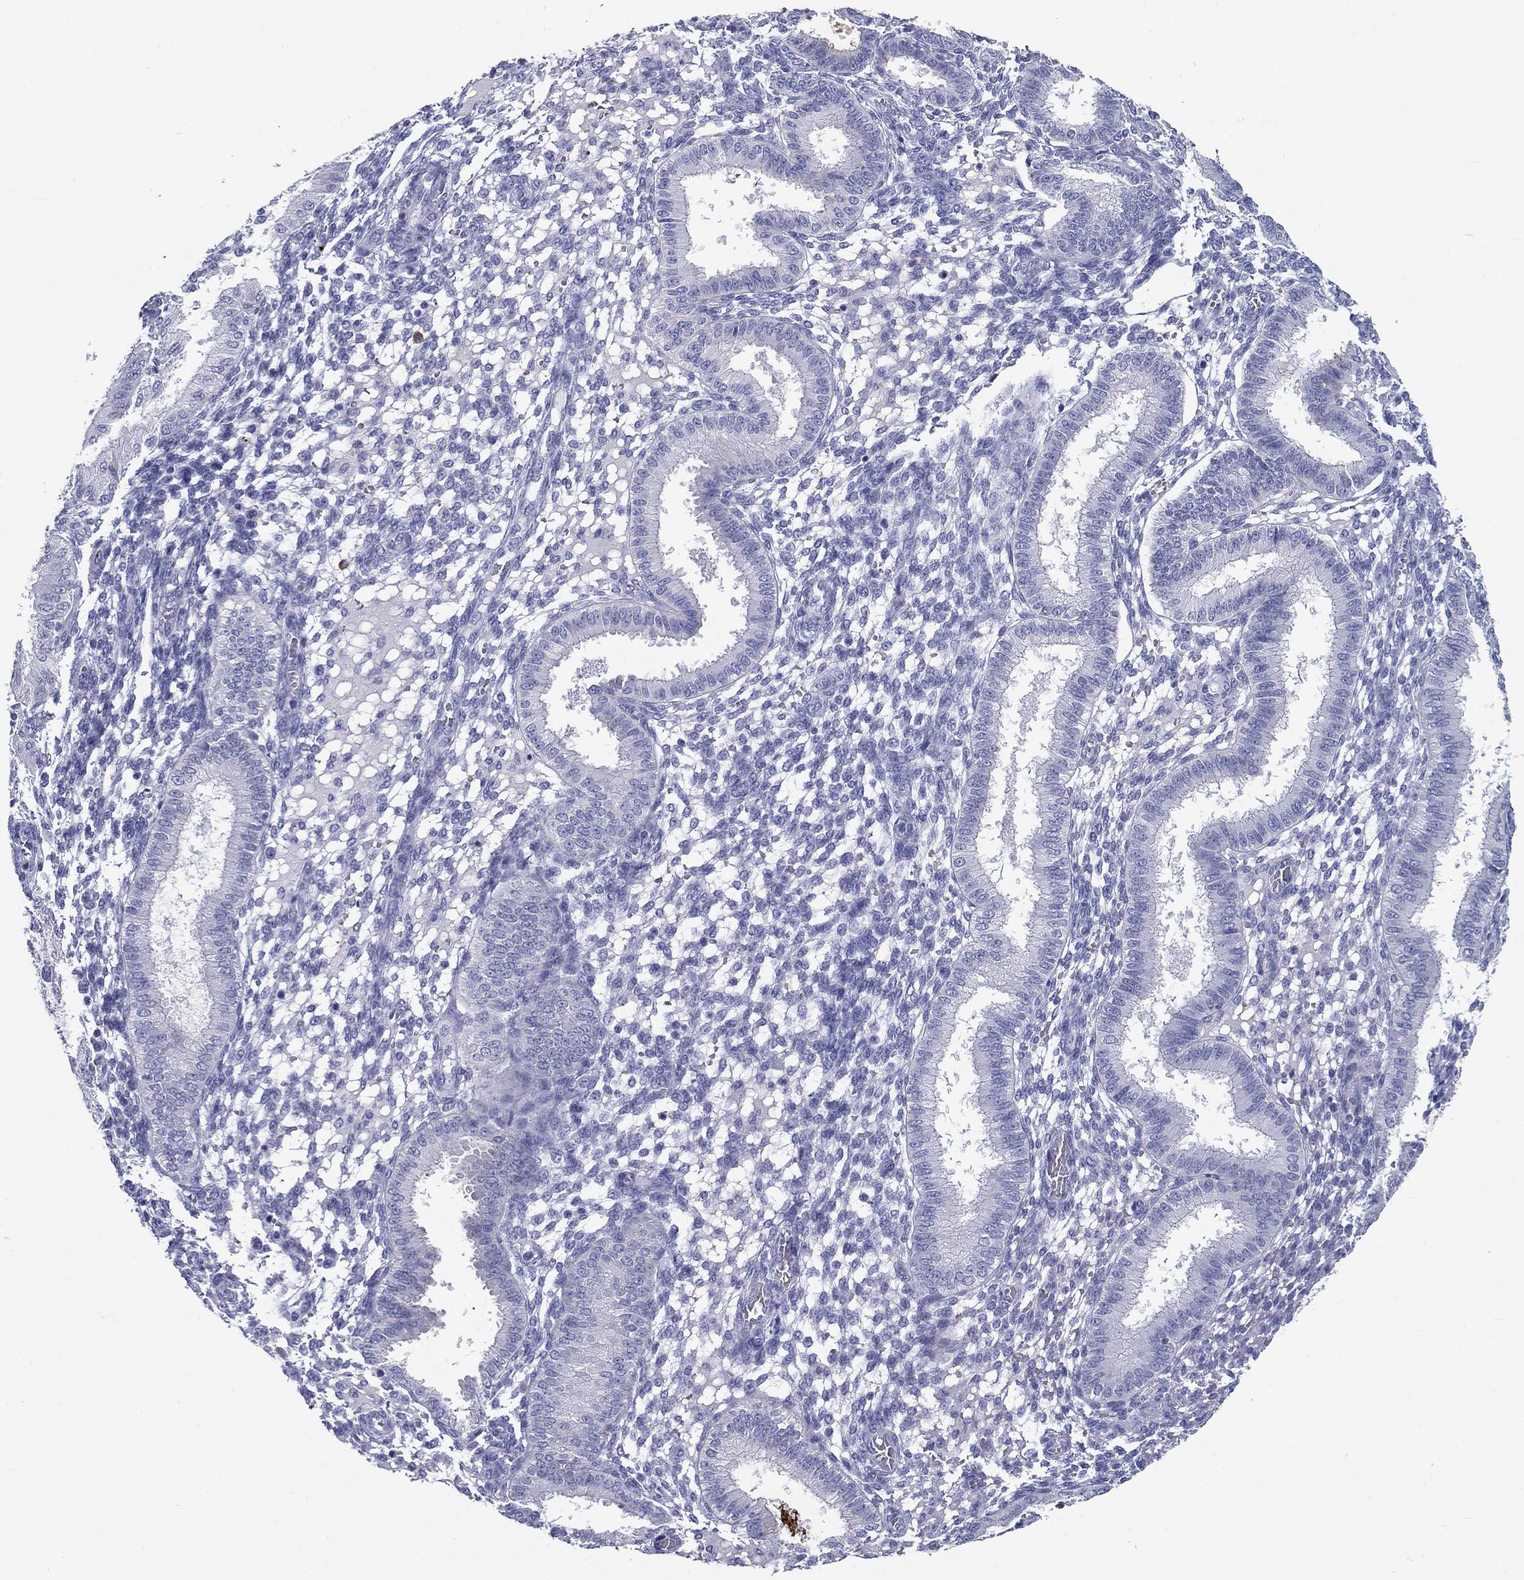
{"staining": {"intensity": "negative", "quantity": "none", "location": "none"}, "tissue": "endometrium", "cell_type": "Cells in endometrial stroma", "image_type": "normal", "snomed": [{"axis": "morphology", "description": "Normal tissue, NOS"}, {"axis": "topography", "description": "Endometrium"}], "caption": "High power microscopy photomicrograph of an immunohistochemistry (IHC) histopathology image of normal endometrium, revealing no significant expression in cells in endometrial stroma. (Brightfield microscopy of DAB (3,3'-diaminobenzidine) IHC at high magnification).", "gene": "CD40LG", "patient": {"sex": "female", "age": 43}}